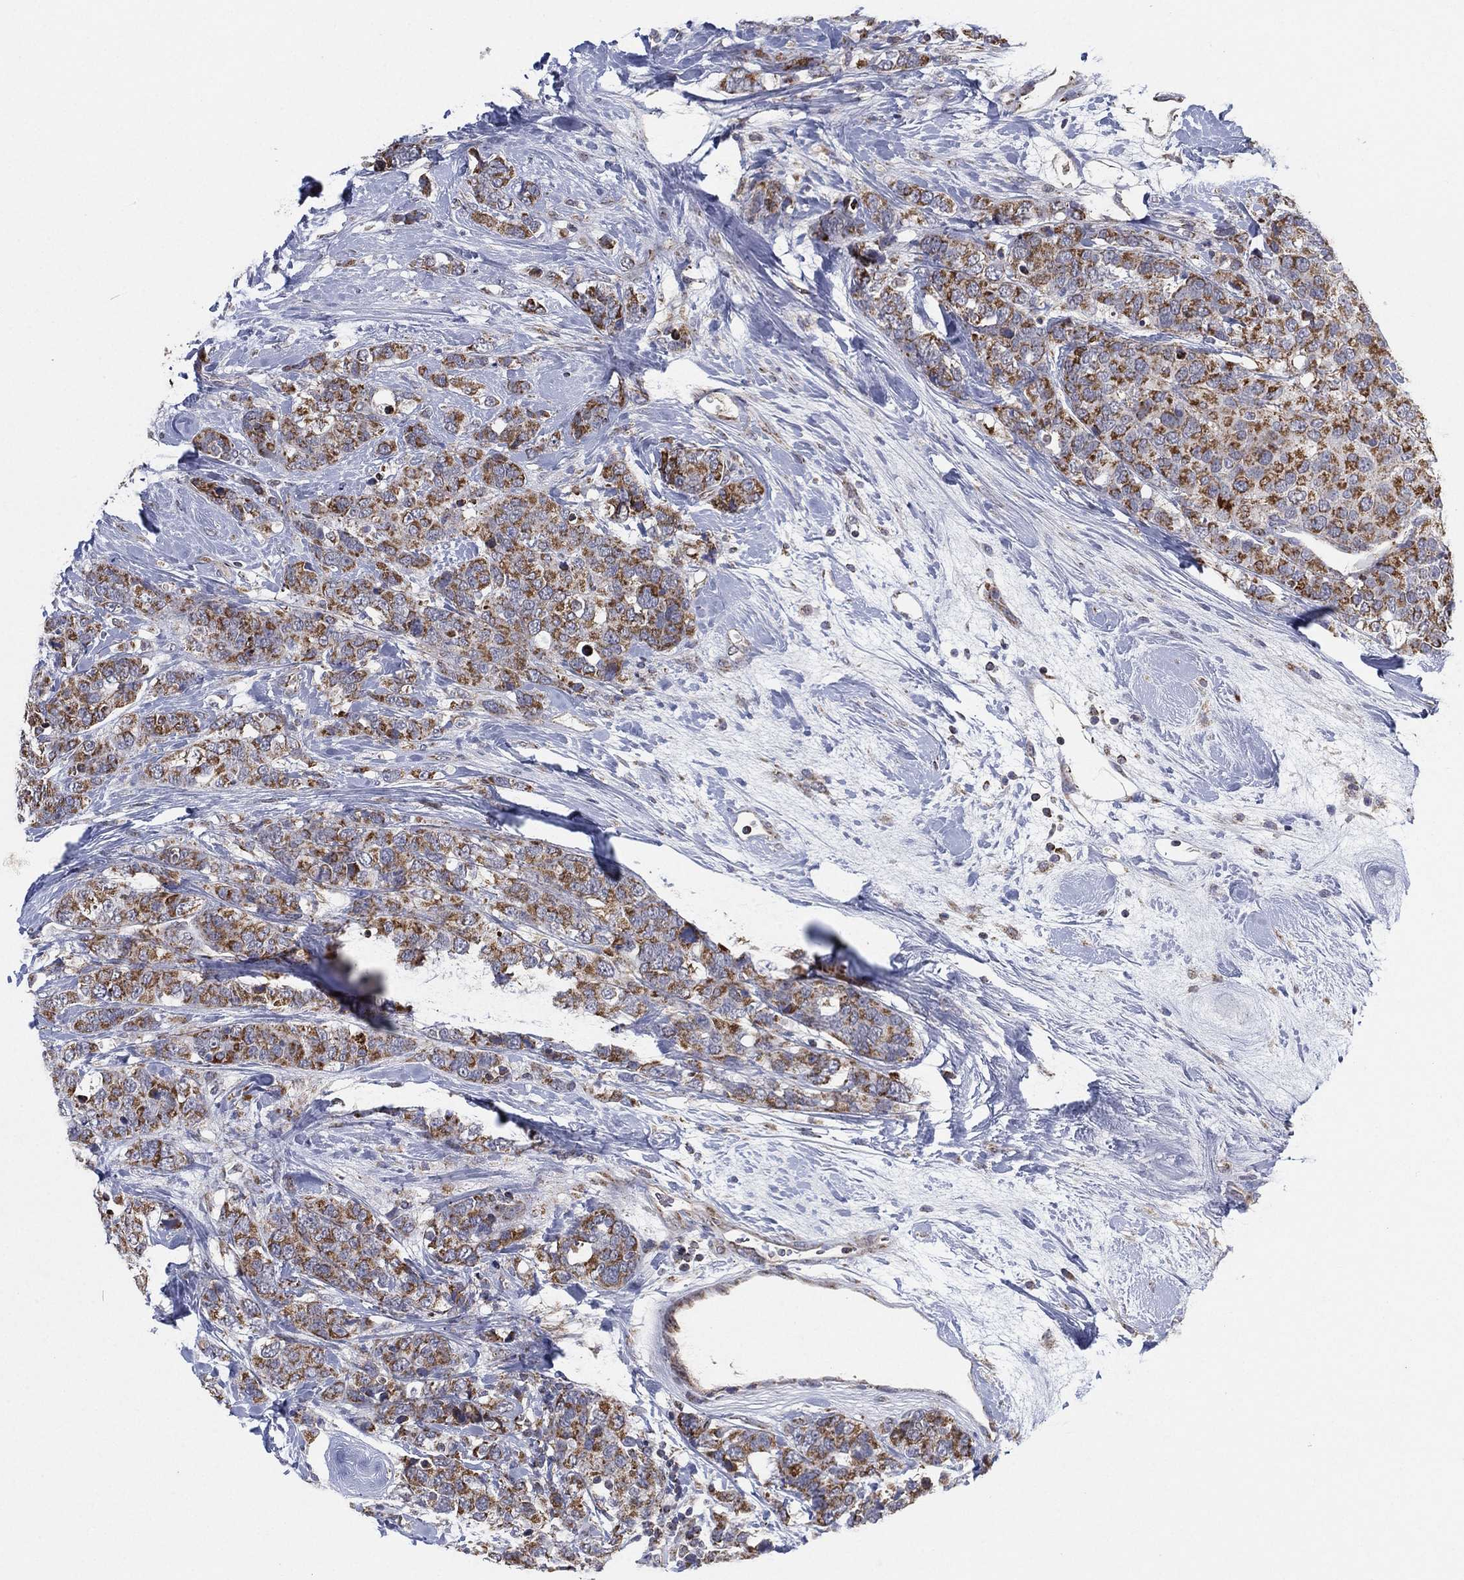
{"staining": {"intensity": "moderate", "quantity": ">75%", "location": "cytoplasmic/membranous"}, "tissue": "breast cancer", "cell_type": "Tumor cells", "image_type": "cancer", "snomed": [{"axis": "morphology", "description": "Lobular carcinoma"}, {"axis": "topography", "description": "Breast"}], "caption": "This histopathology image reveals IHC staining of breast cancer, with medium moderate cytoplasmic/membranous positivity in approximately >75% of tumor cells.", "gene": "PSMG4", "patient": {"sex": "female", "age": 59}}